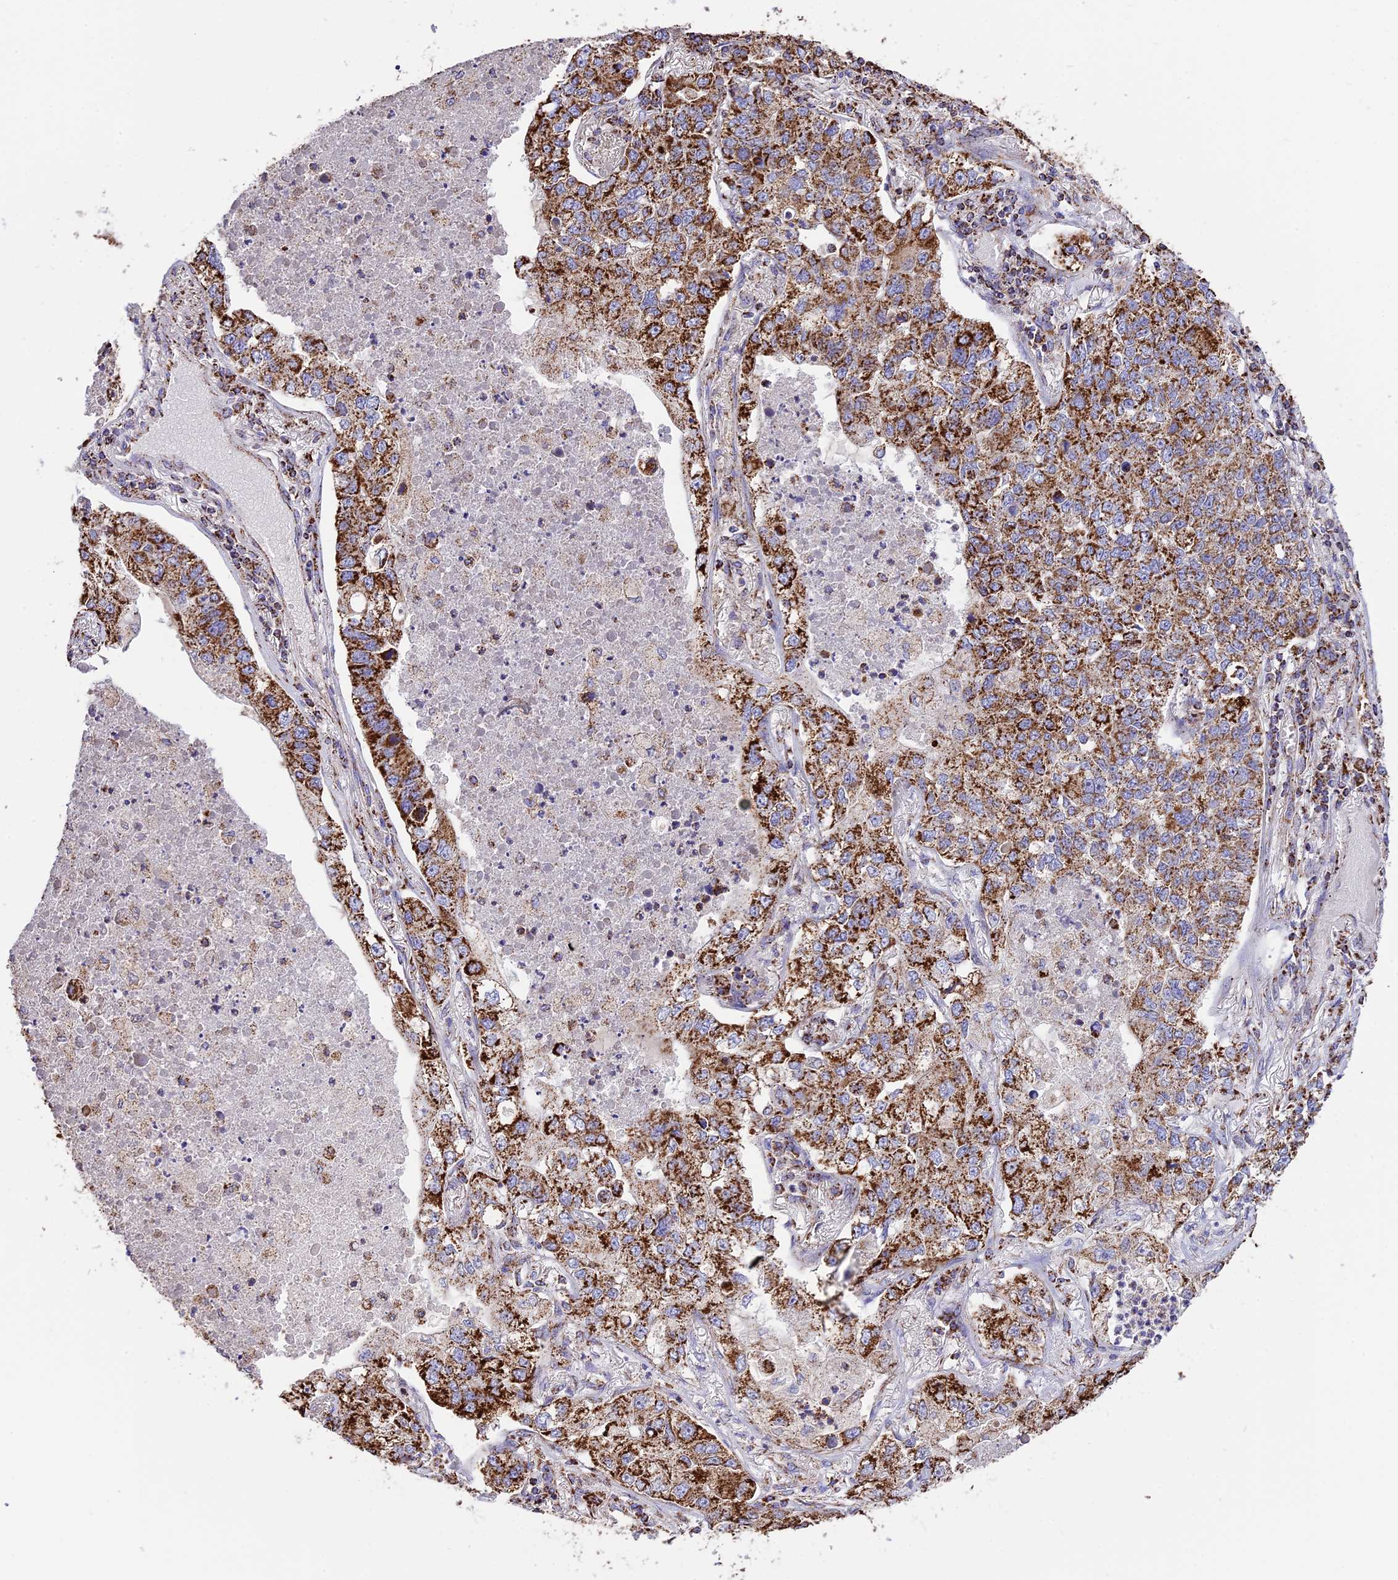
{"staining": {"intensity": "strong", "quantity": ">75%", "location": "cytoplasmic/membranous"}, "tissue": "lung cancer", "cell_type": "Tumor cells", "image_type": "cancer", "snomed": [{"axis": "morphology", "description": "Adenocarcinoma, NOS"}, {"axis": "topography", "description": "Lung"}], "caption": "IHC (DAB) staining of human lung cancer demonstrates strong cytoplasmic/membranous protein staining in about >75% of tumor cells.", "gene": "TTC4", "patient": {"sex": "male", "age": 49}}